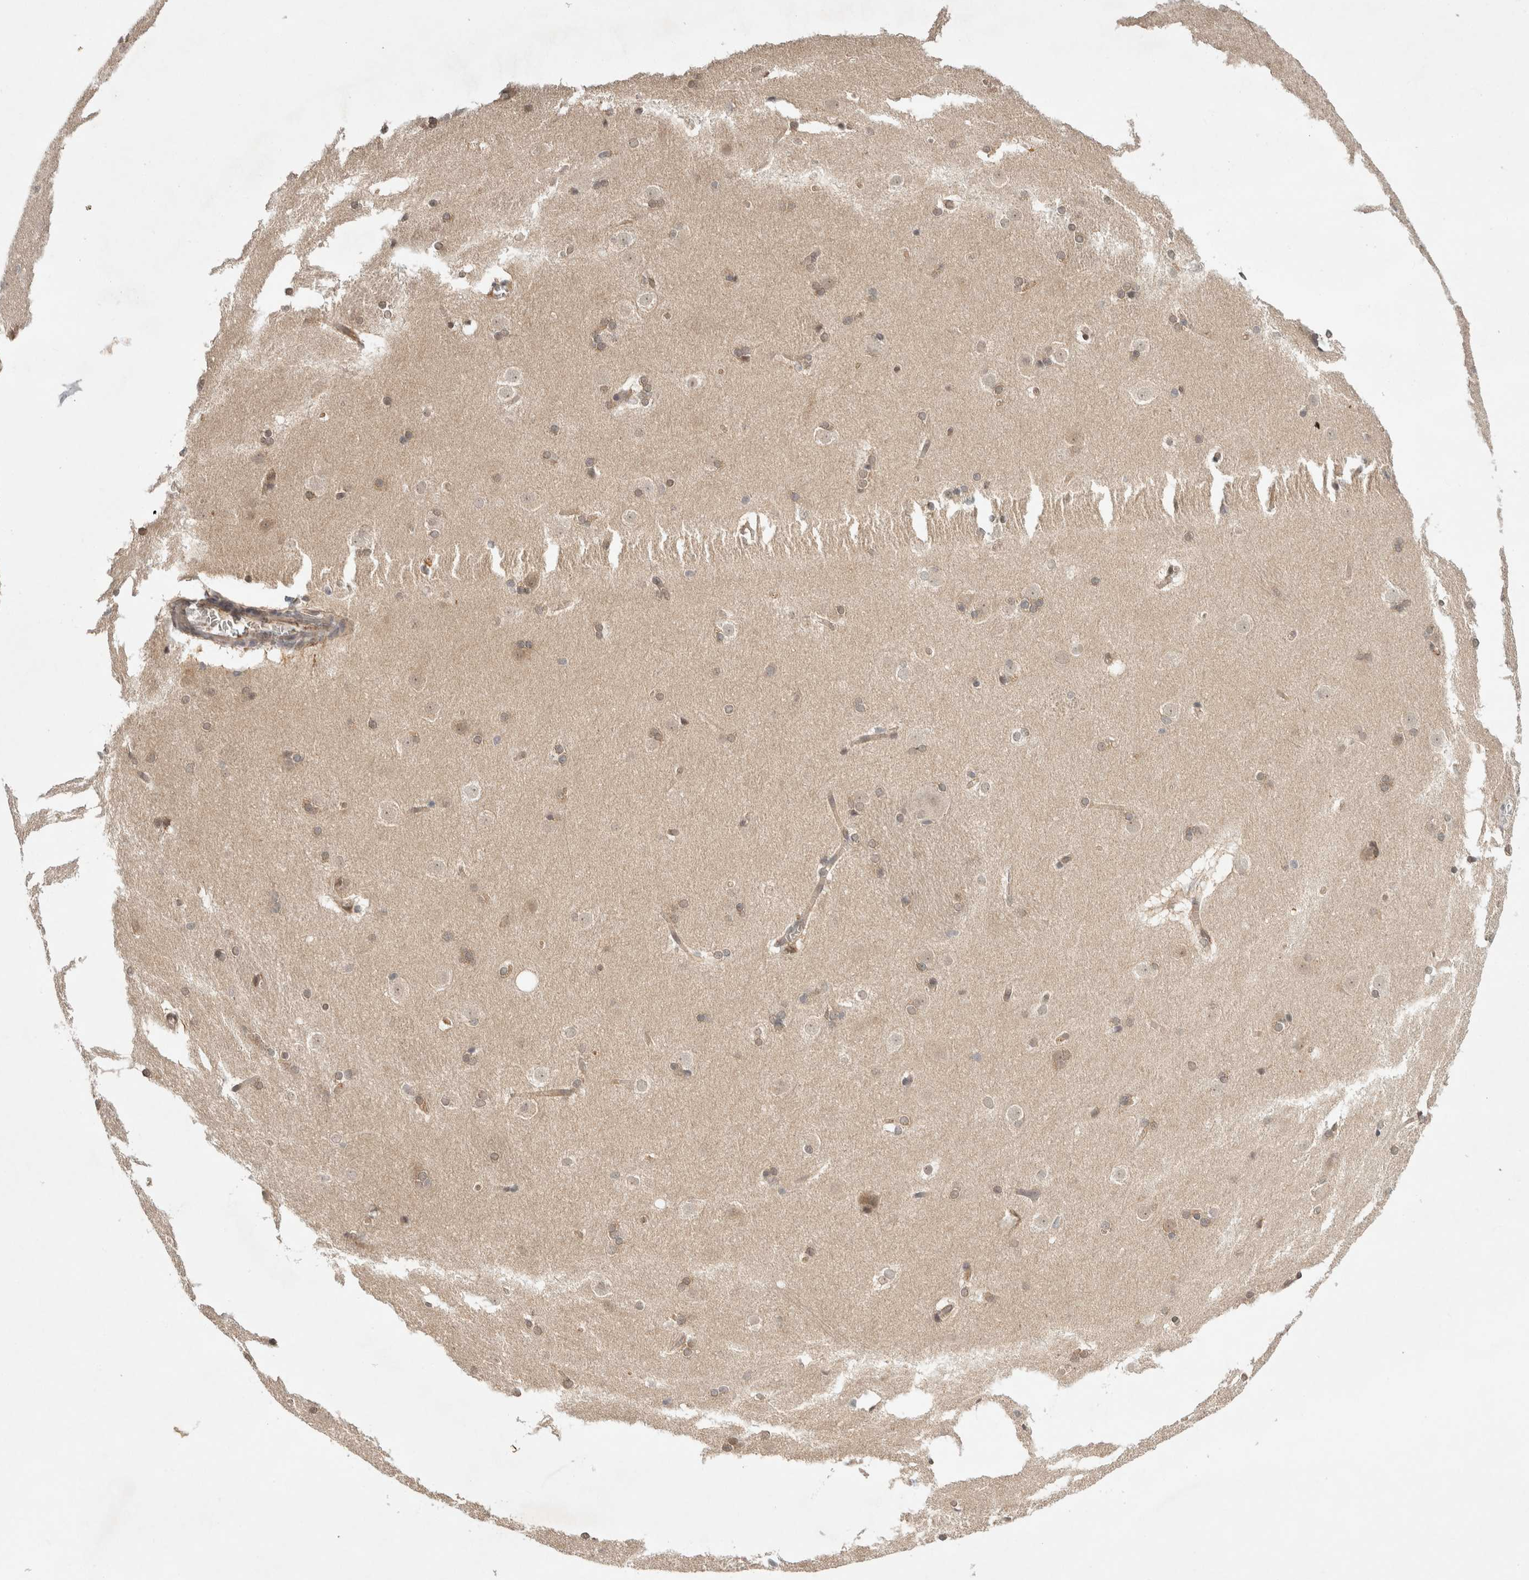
{"staining": {"intensity": "weak", "quantity": "25%-75%", "location": "cytoplasmic/membranous,nuclear"}, "tissue": "caudate", "cell_type": "Glial cells", "image_type": "normal", "snomed": [{"axis": "morphology", "description": "Normal tissue, NOS"}, {"axis": "topography", "description": "Lateral ventricle wall"}], "caption": "Immunohistochemical staining of benign human caudate demonstrates 25%-75% levels of weak cytoplasmic/membranous,nuclear protein expression in approximately 25%-75% of glial cells.", "gene": "ZNF318", "patient": {"sex": "female", "age": 19}}